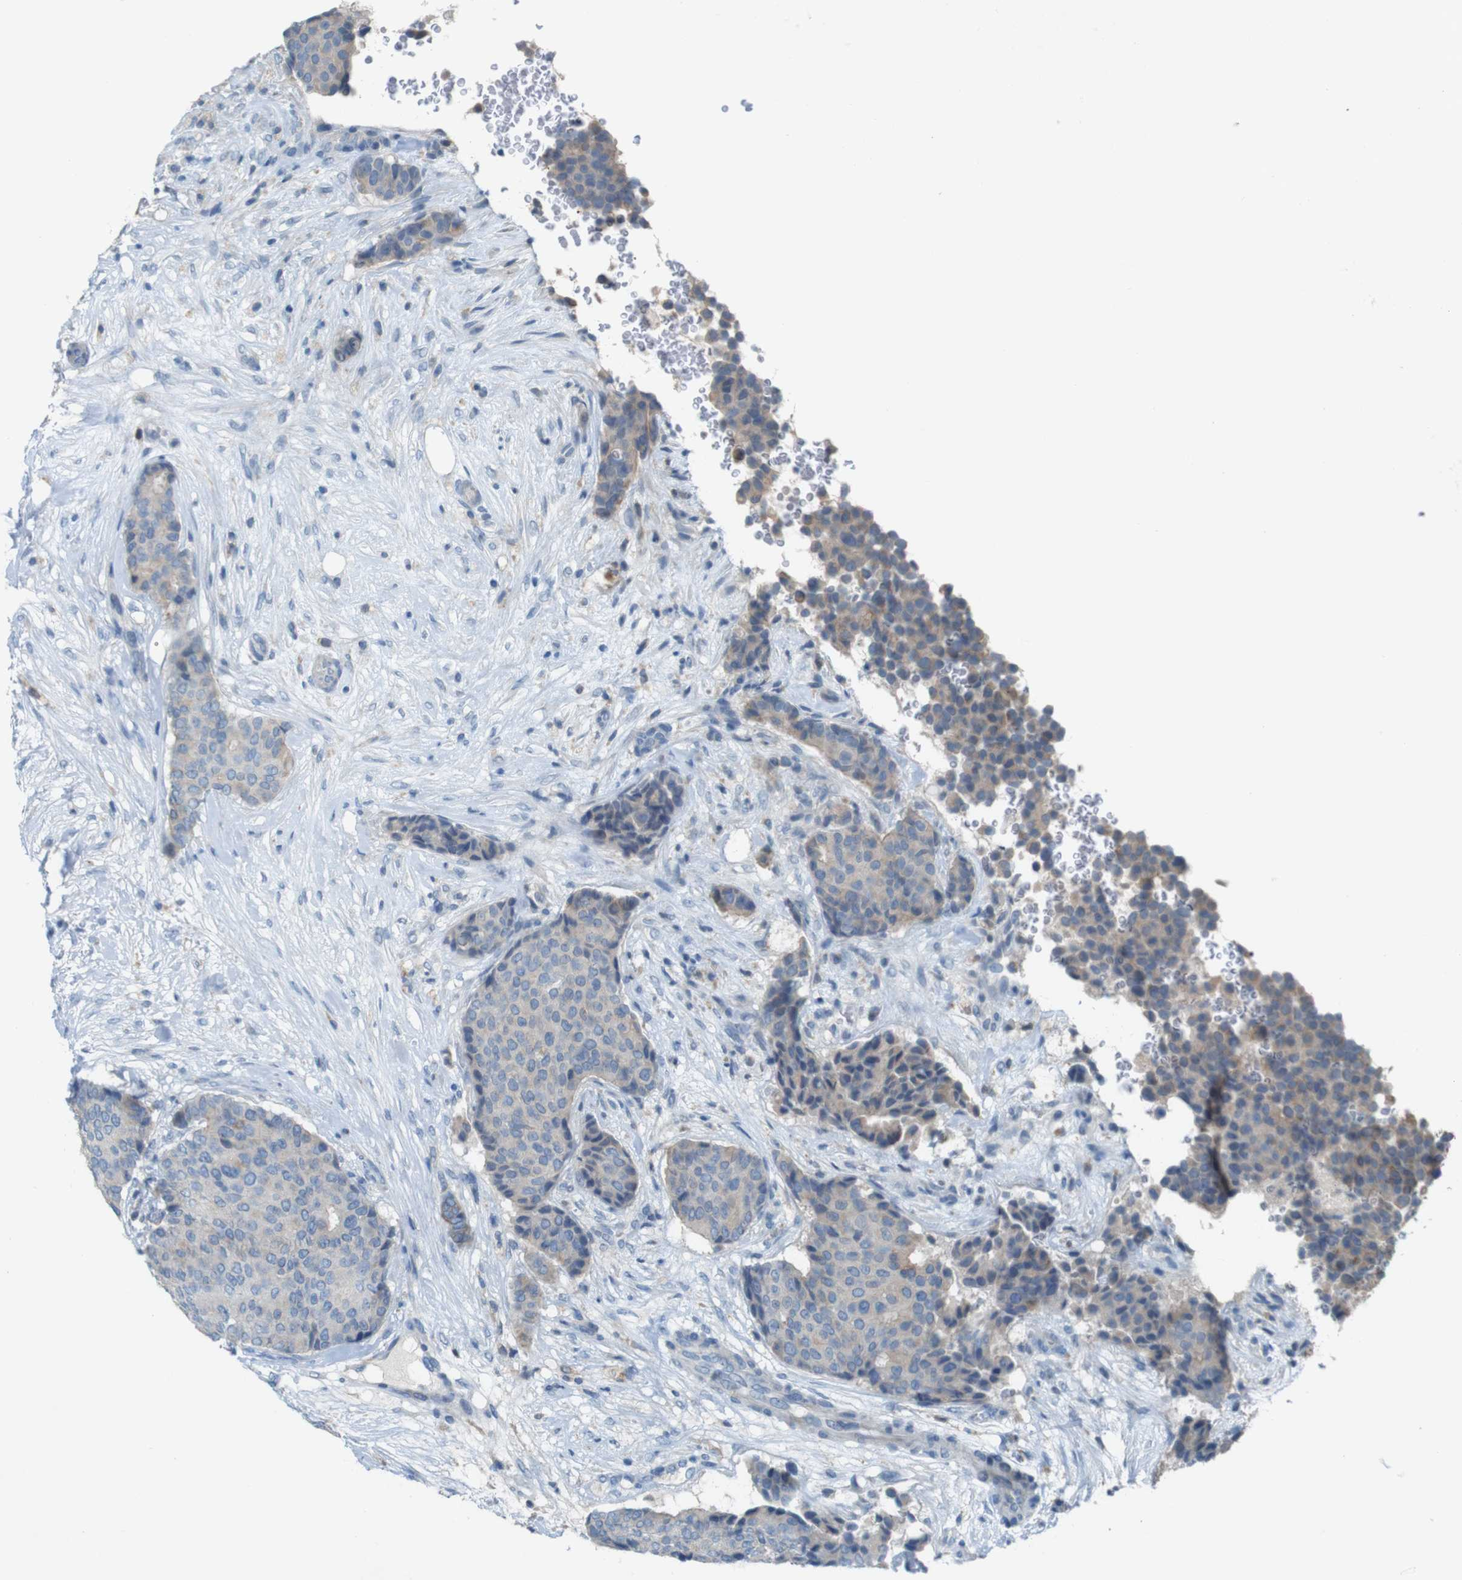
{"staining": {"intensity": "weak", "quantity": "25%-75%", "location": "cytoplasmic/membranous"}, "tissue": "breast cancer", "cell_type": "Tumor cells", "image_type": "cancer", "snomed": [{"axis": "morphology", "description": "Duct carcinoma"}, {"axis": "topography", "description": "Breast"}], "caption": "Immunohistochemical staining of human breast infiltrating ductal carcinoma shows low levels of weak cytoplasmic/membranous protein positivity in about 25%-75% of tumor cells.", "gene": "MOGAT3", "patient": {"sex": "female", "age": 75}}